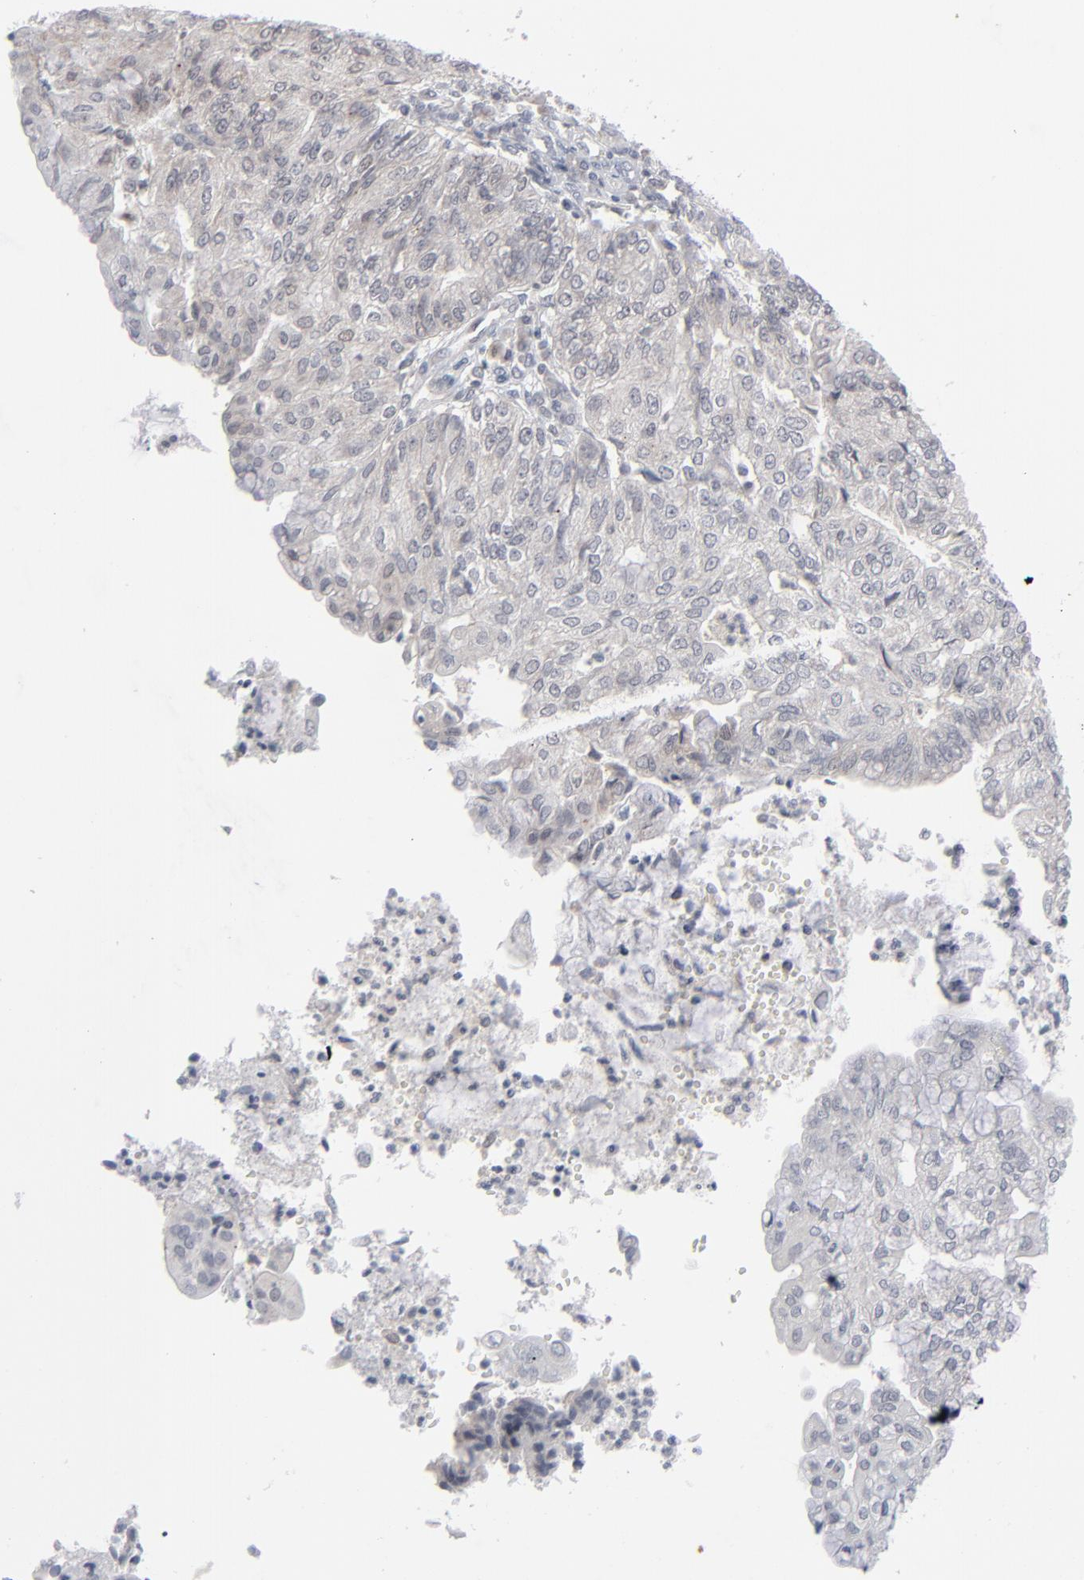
{"staining": {"intensity": "negative", "quantity": "none", "location": "none"}, "tissue": "endometrial cancer", "cell_type": "Tumor cells", "image_type": "cancer", "snomed": [{"axis": "morphology", "description": "Adenocarcinoma, NOS"}, {"axis": "topography", "description": "Endometrium"}], "caption": "Immunohistochemistry (IHC) histopathology image of human endometrial adenocarcinoma stained for a protein (brown), which shows no positivity in tumor cells.", "gene": "POF1B", "patient": {"sex": "female", "age": 59}}